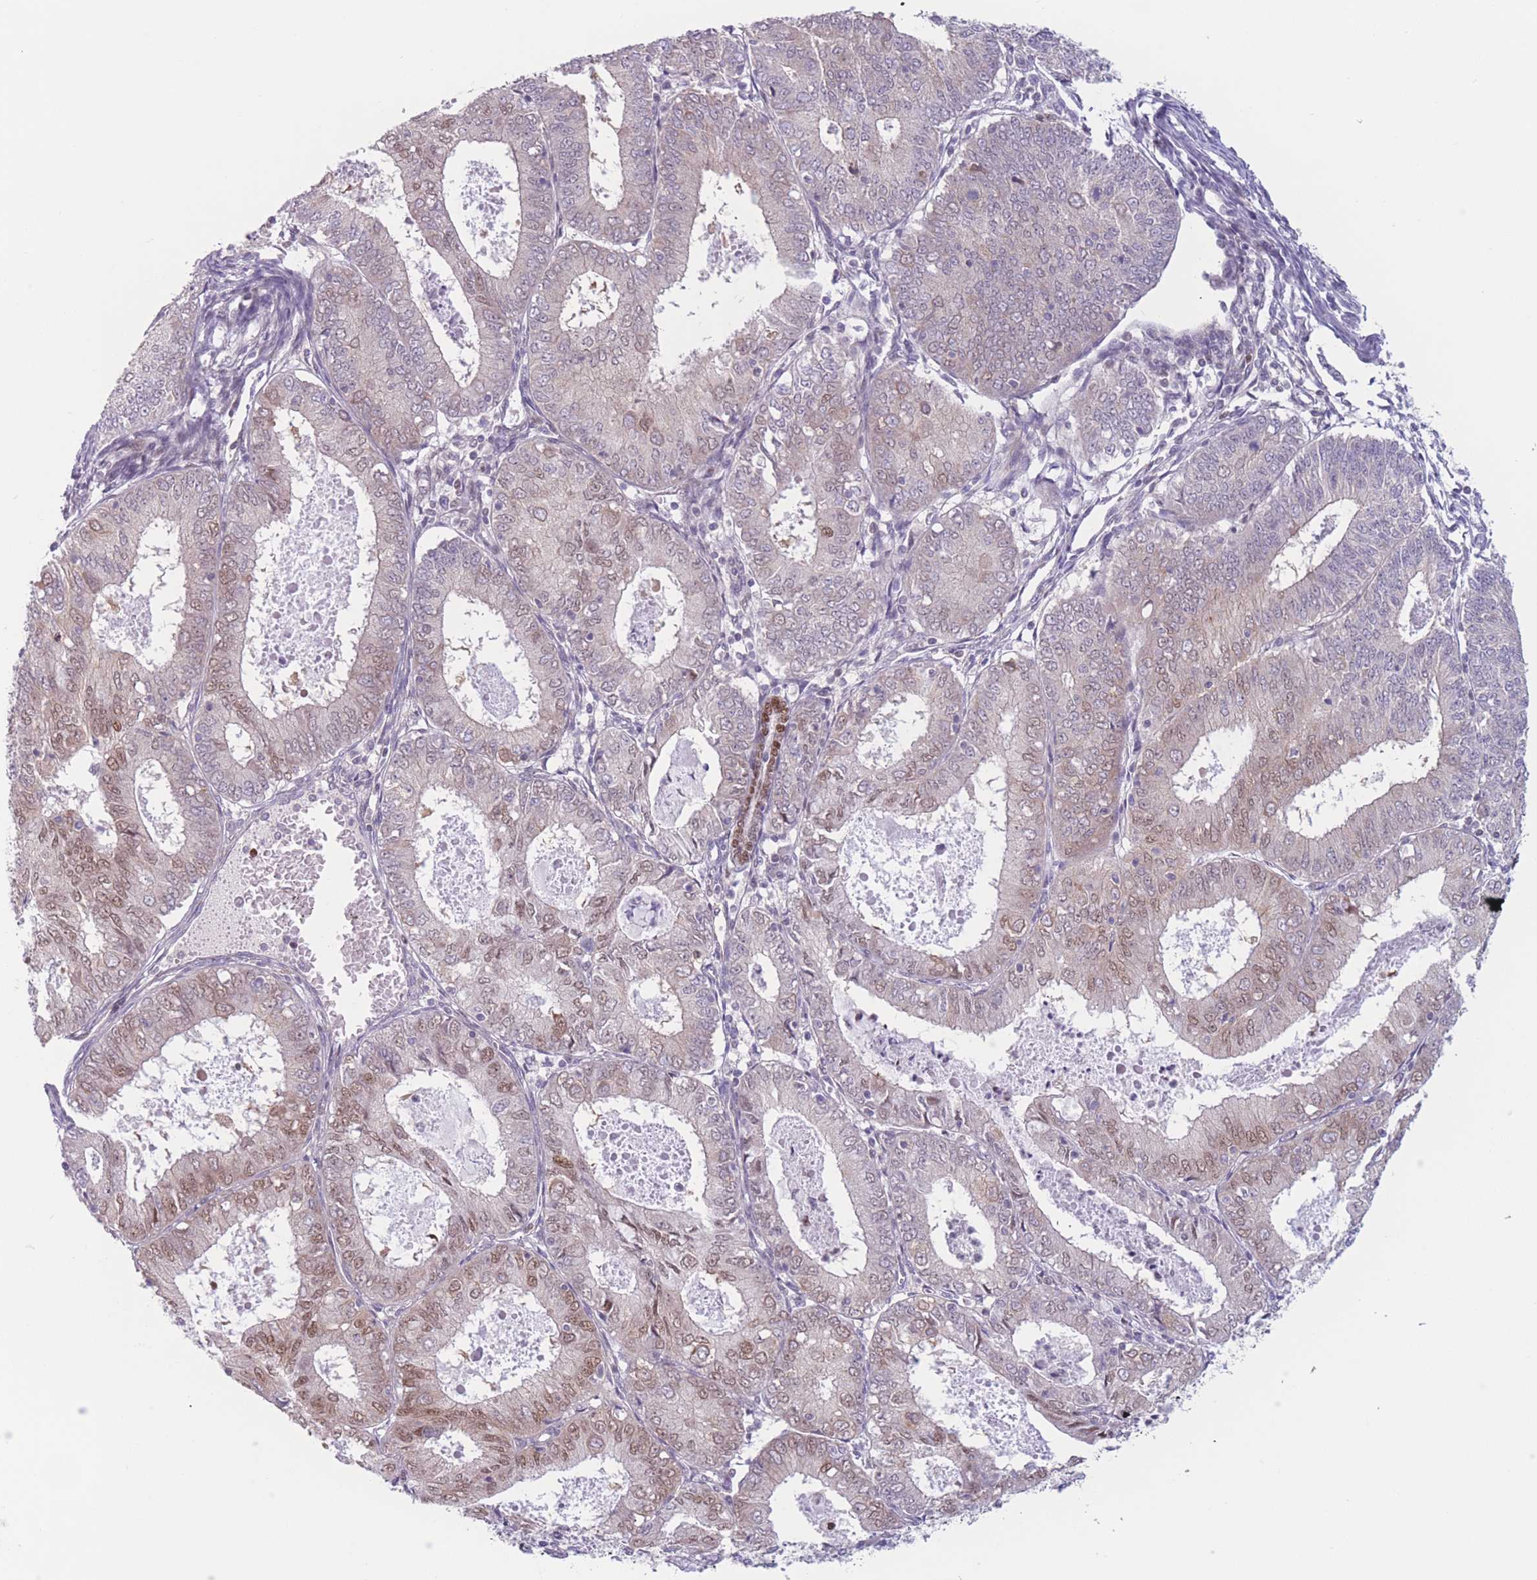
{"staining": {"intensity": "moderate", "quantity": "25%-75%", "location": "nuclear"}, "tissue": "endometrial cancer", "cell_type": "Tumor cells", "image_type": "cancer", "snomed": [{"axis": "morphology", "description": "Adenocarcinoma, NOS"}, {"axis": "topography", "description": "Endometrium"}], "caption": "A medium amount of moderate nuclear positivity is seen in approximately 25%-75% of tumor cells in adenocarcinoma (endometrial) tissue.", "gene": "ZNF439", "patient": {"sex": "female", "age": 57}}